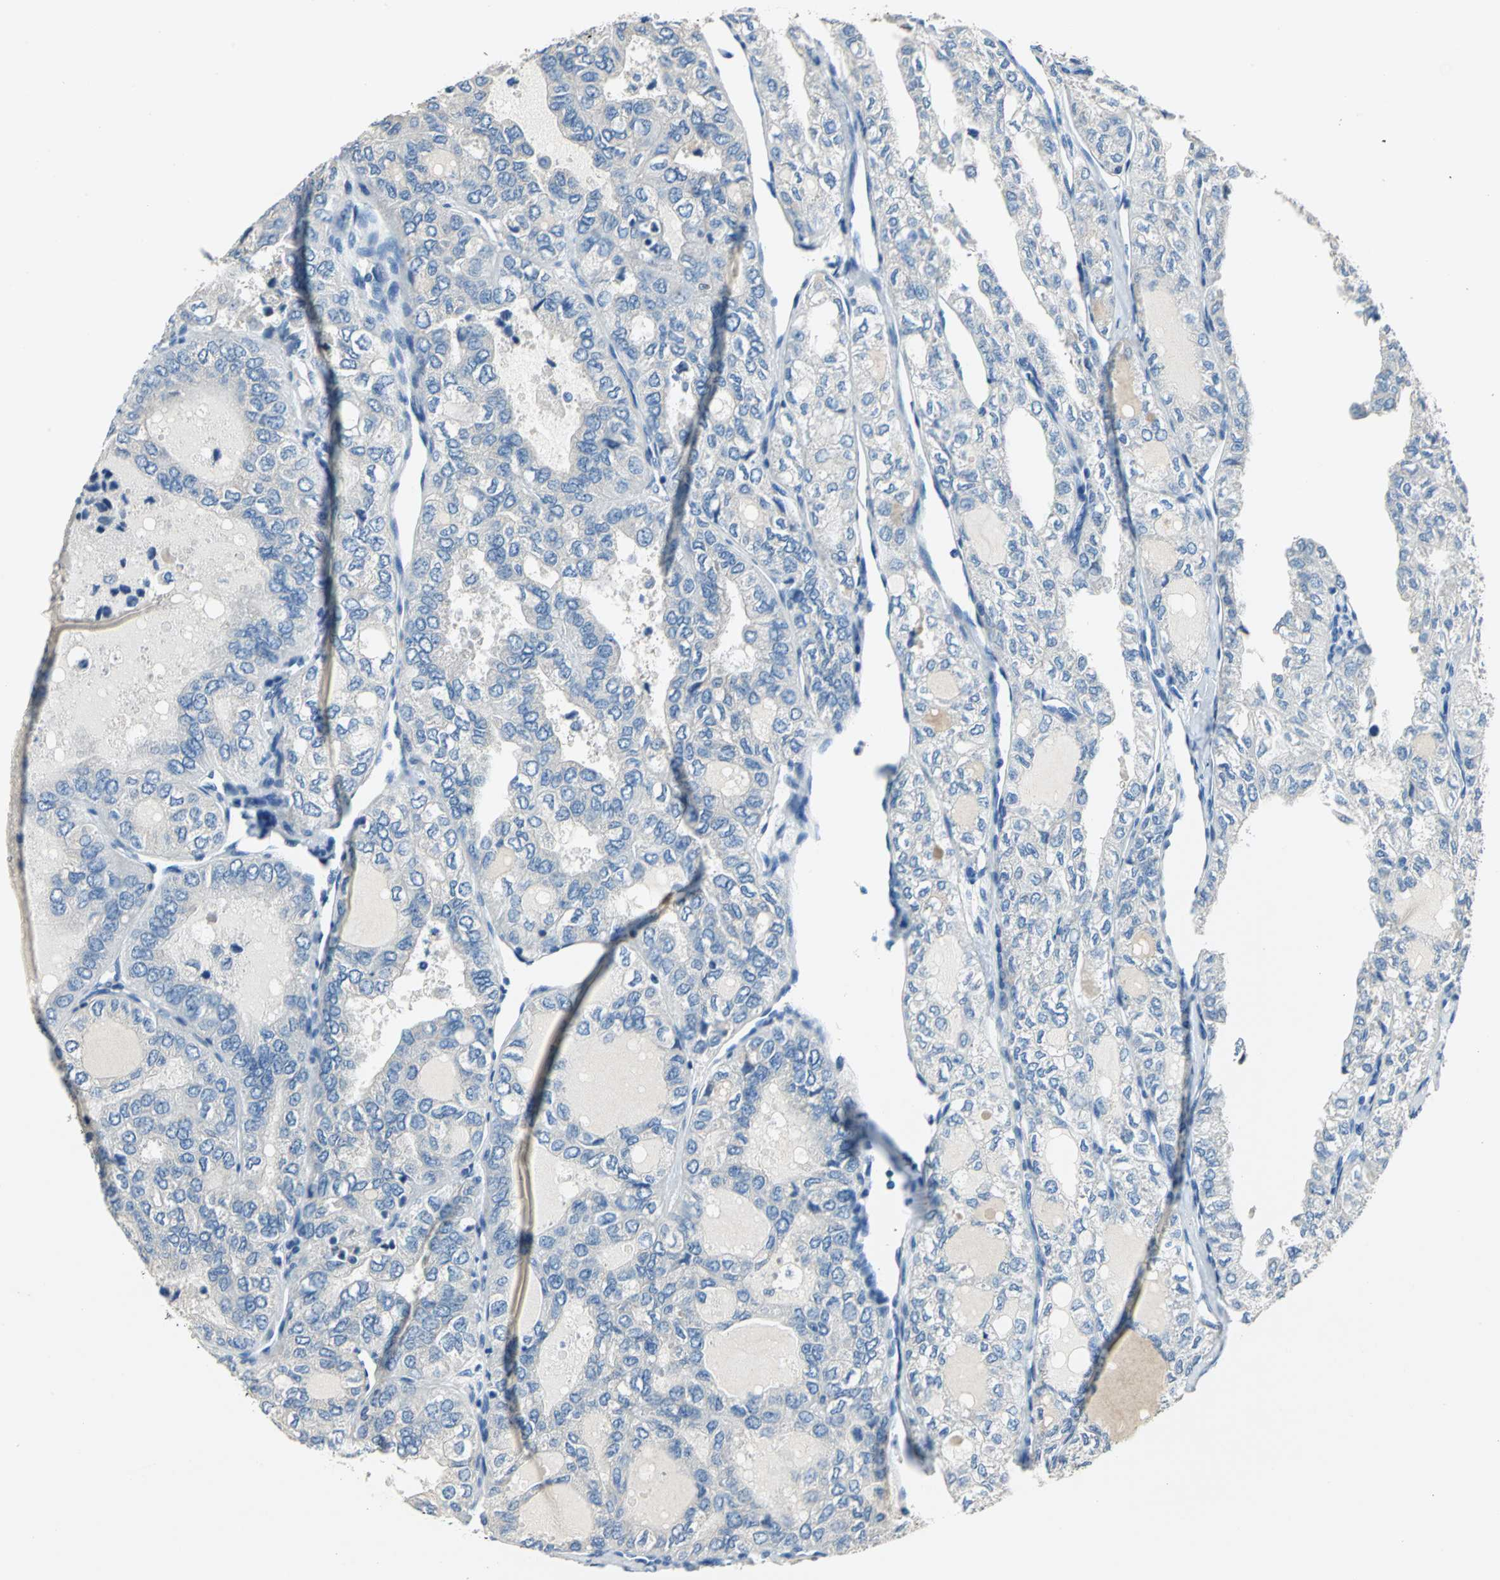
{"staining": {"intensity": "negative", "quantity": "none", "location": "none"}, "tissue": "thyroid cancer", "cell_type": "Tumor cells", "image_type": "cancer", "snomed": [{"axis": "morphology", "description": "Follicular adenoma carcinoma, NOS"}, {"axis": "topography", "description": "Thyroid gland"}], "caption": "Tumor cells show no significant protein staining in thyroid cancer (follicular adenoma carcinoma).", "gene": "RASD2", "patient": {"sex": "male", "age": 75}}